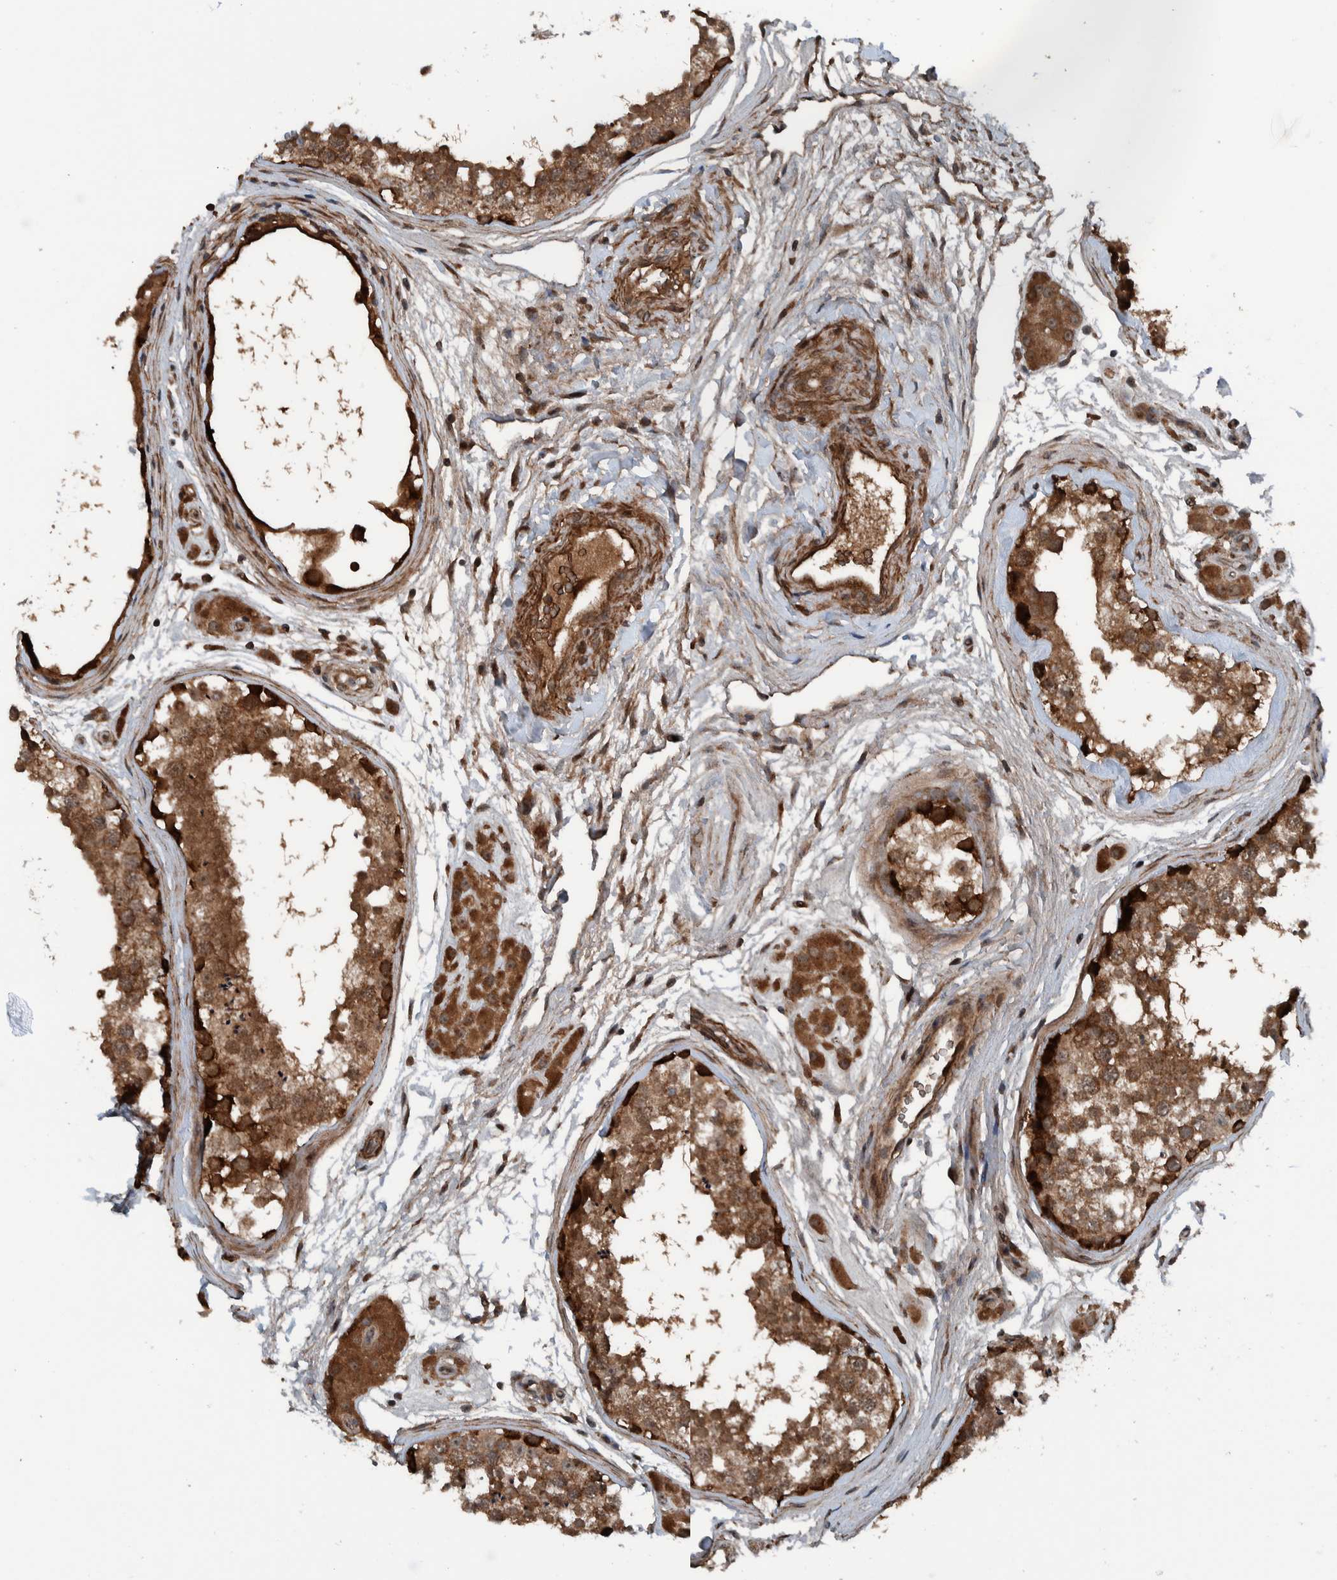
{"staining": {"intensity": "strong", "quantity": ">75%", "location": "cytoplasmic/membranous"}, "tissue": "testis", "cell_type": "Cells in seminiferous ducts", "image_type": "normal", "snomed": [{"axis": "morphology", "description": "Normal tissue, NOS"}, {"axis": "topography", "description": "Testis"}], "caption": "IHC histopathology image of normal testis: testis stained using immunohistochemistry exhibits high levels of strong protein expression localized specifically in the cytoplasmic/membranous of cells in seminiferous ducts, appearing as a cytoplasmic/membranous brown color.", "gene": "CUEDC1", "patient": {"sex": "male", "age": 56}}